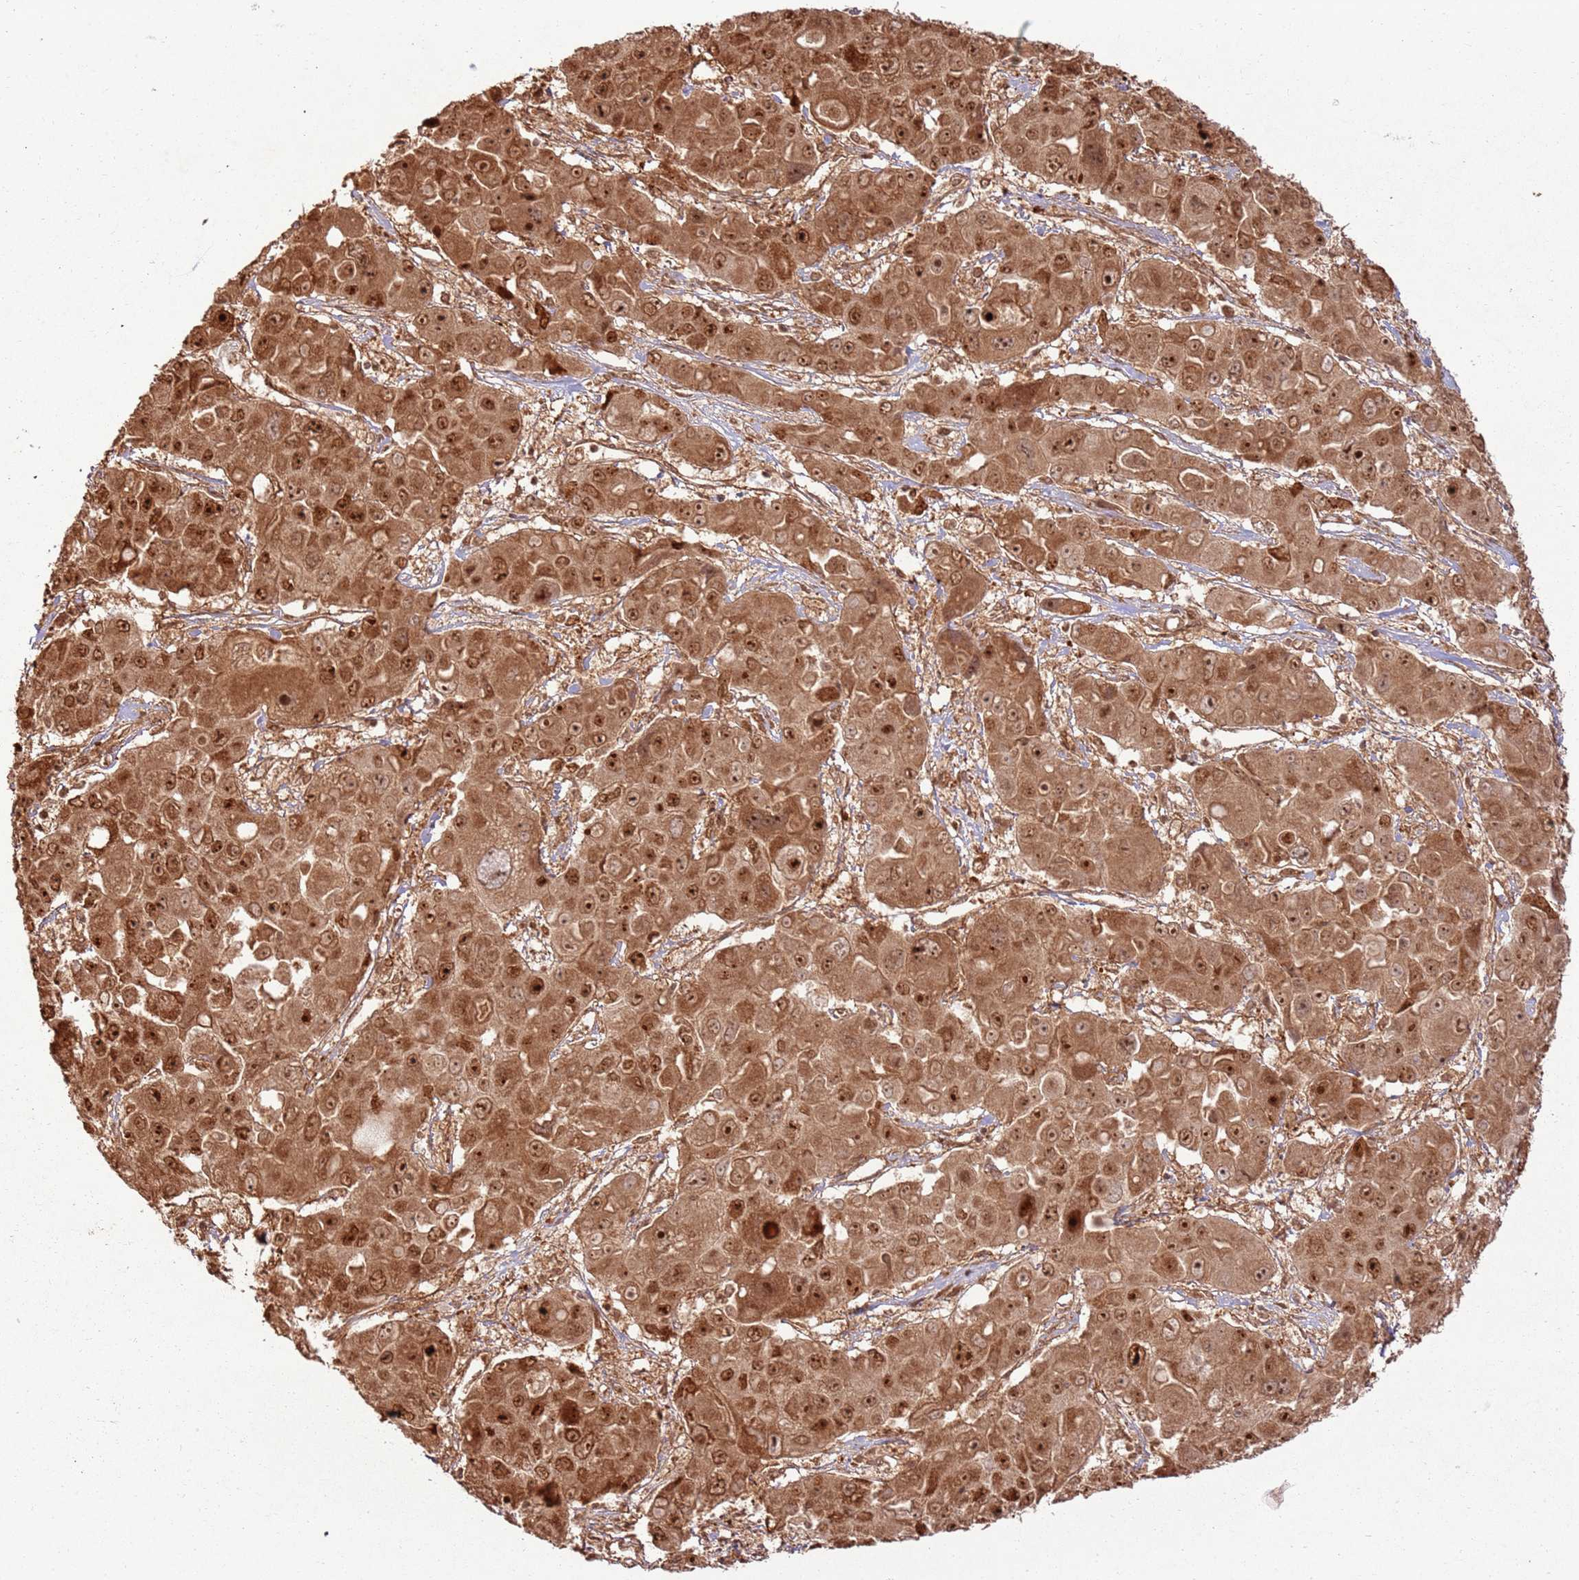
{"staining": {"intensity": "strong", "quantity": ">75%", "location": "cytoplasmic/membranous,nuclear"}, "tissue": "liver cancer", "cell_type": "Tumor cells", "image_type": "cancer", "snomed": [{"axis": "morphology", "description": "Cholangiocarcinoma"}, {"axis": "topography", "description": "Liver"}], "caption": "Human liver cancer stained with a brown dye reveals strong cytoplasmic/membranous and nuclear positive staining in about >75% of tumor cells.", "gene": "TBC1D13", "patient": {"sex": "male", "age": 67}}